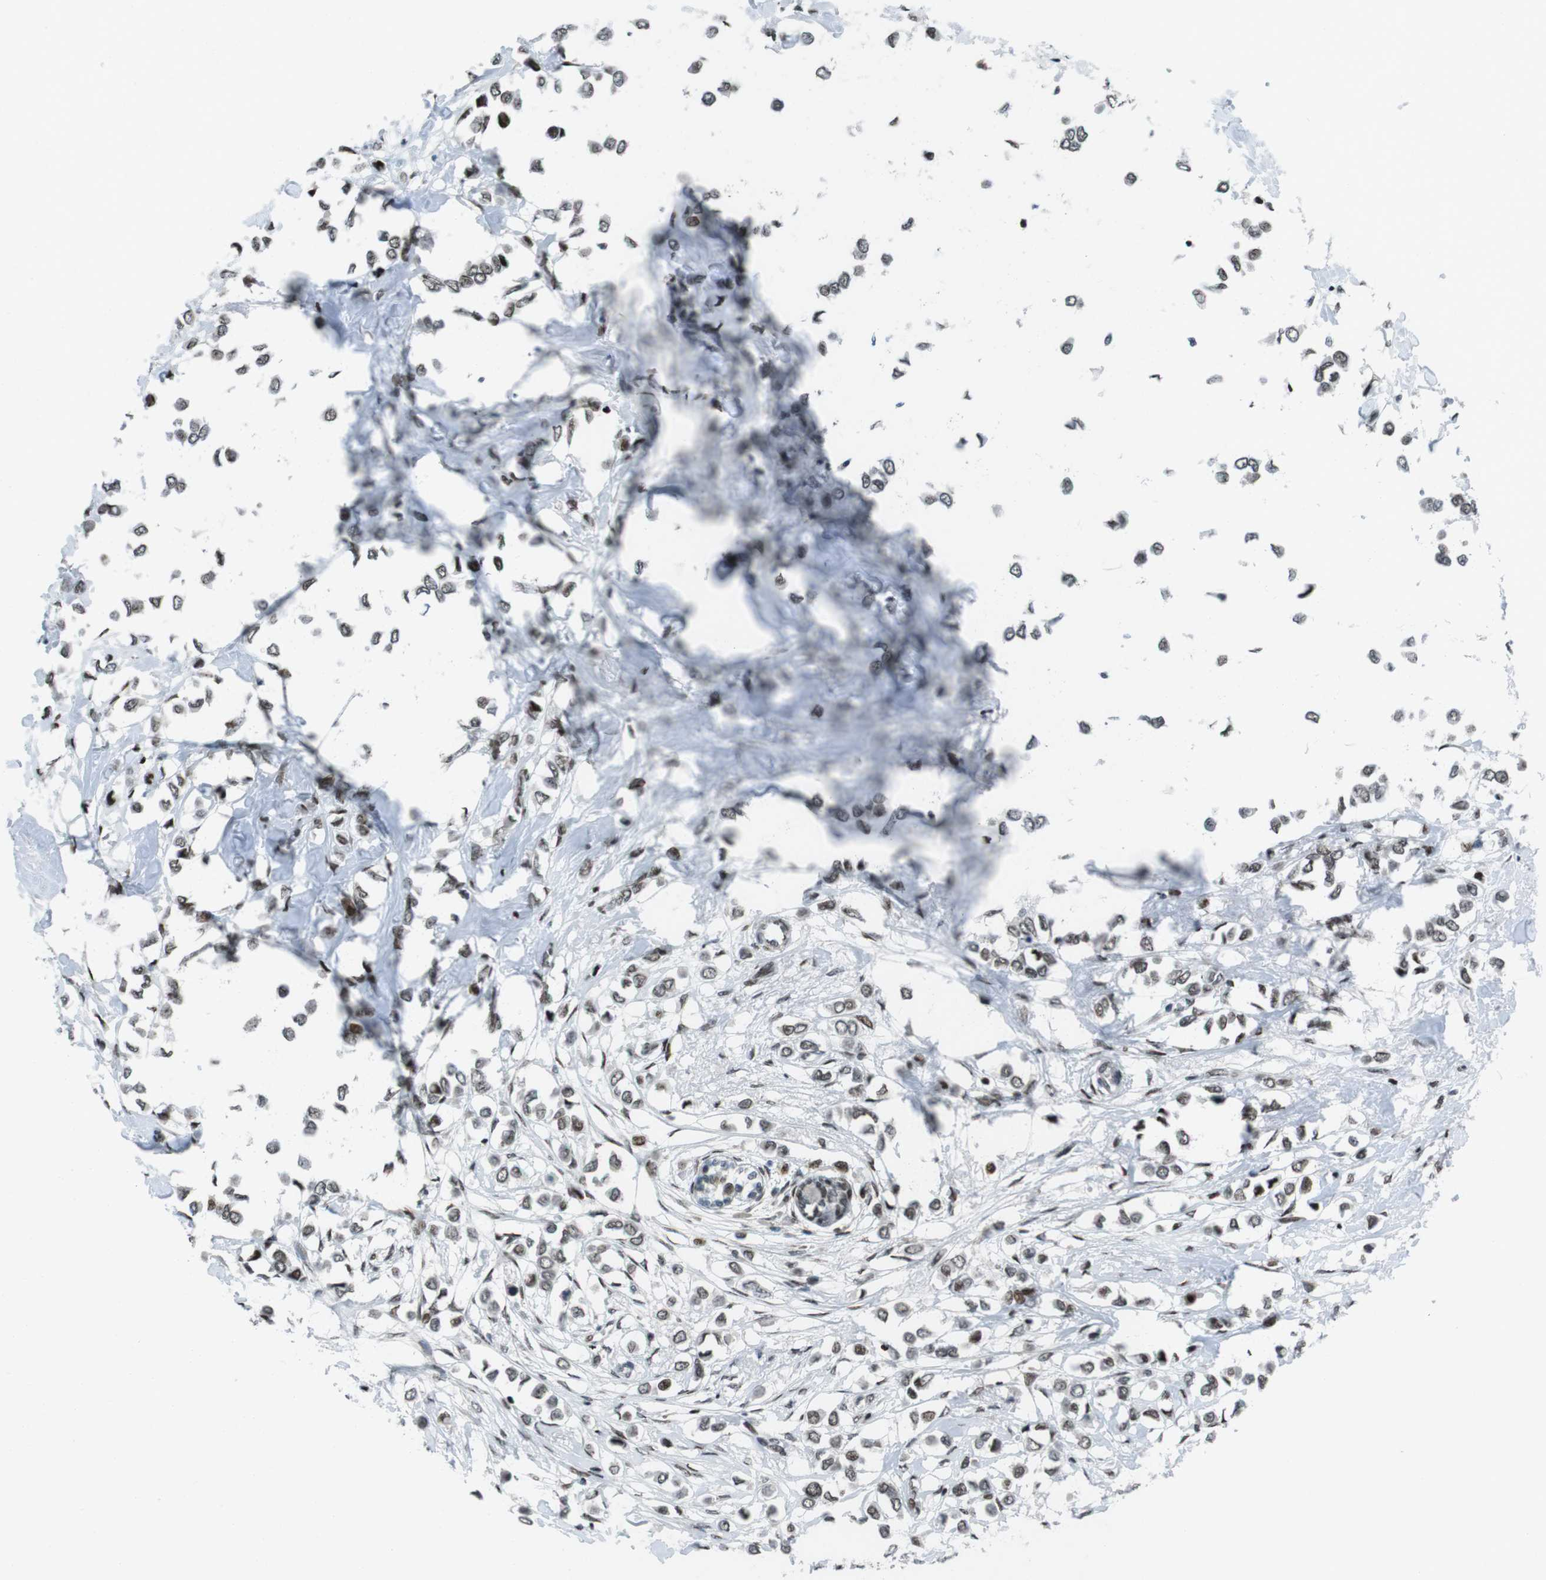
{"staining": {"intensity": "weak", "quantity": ">75%", "location": "nuclear"}, "tissue": "breast cancer", "cell_type": "Tumor cells", "image_type": "cancer", "snomed": [{"axis": "morphology", "description": "Lobular carcinoma"}, {"axis": "topography", "description": "Breast"}], "caption": "Weak nuclear staining for a protein is identified in approximately >75% of tumor cells of breast cancer (lobular carcinoma) using immunohistochemistry (IHC).", "gene": "PBRM1", "patient": {"sex": "female", "age": 51}}